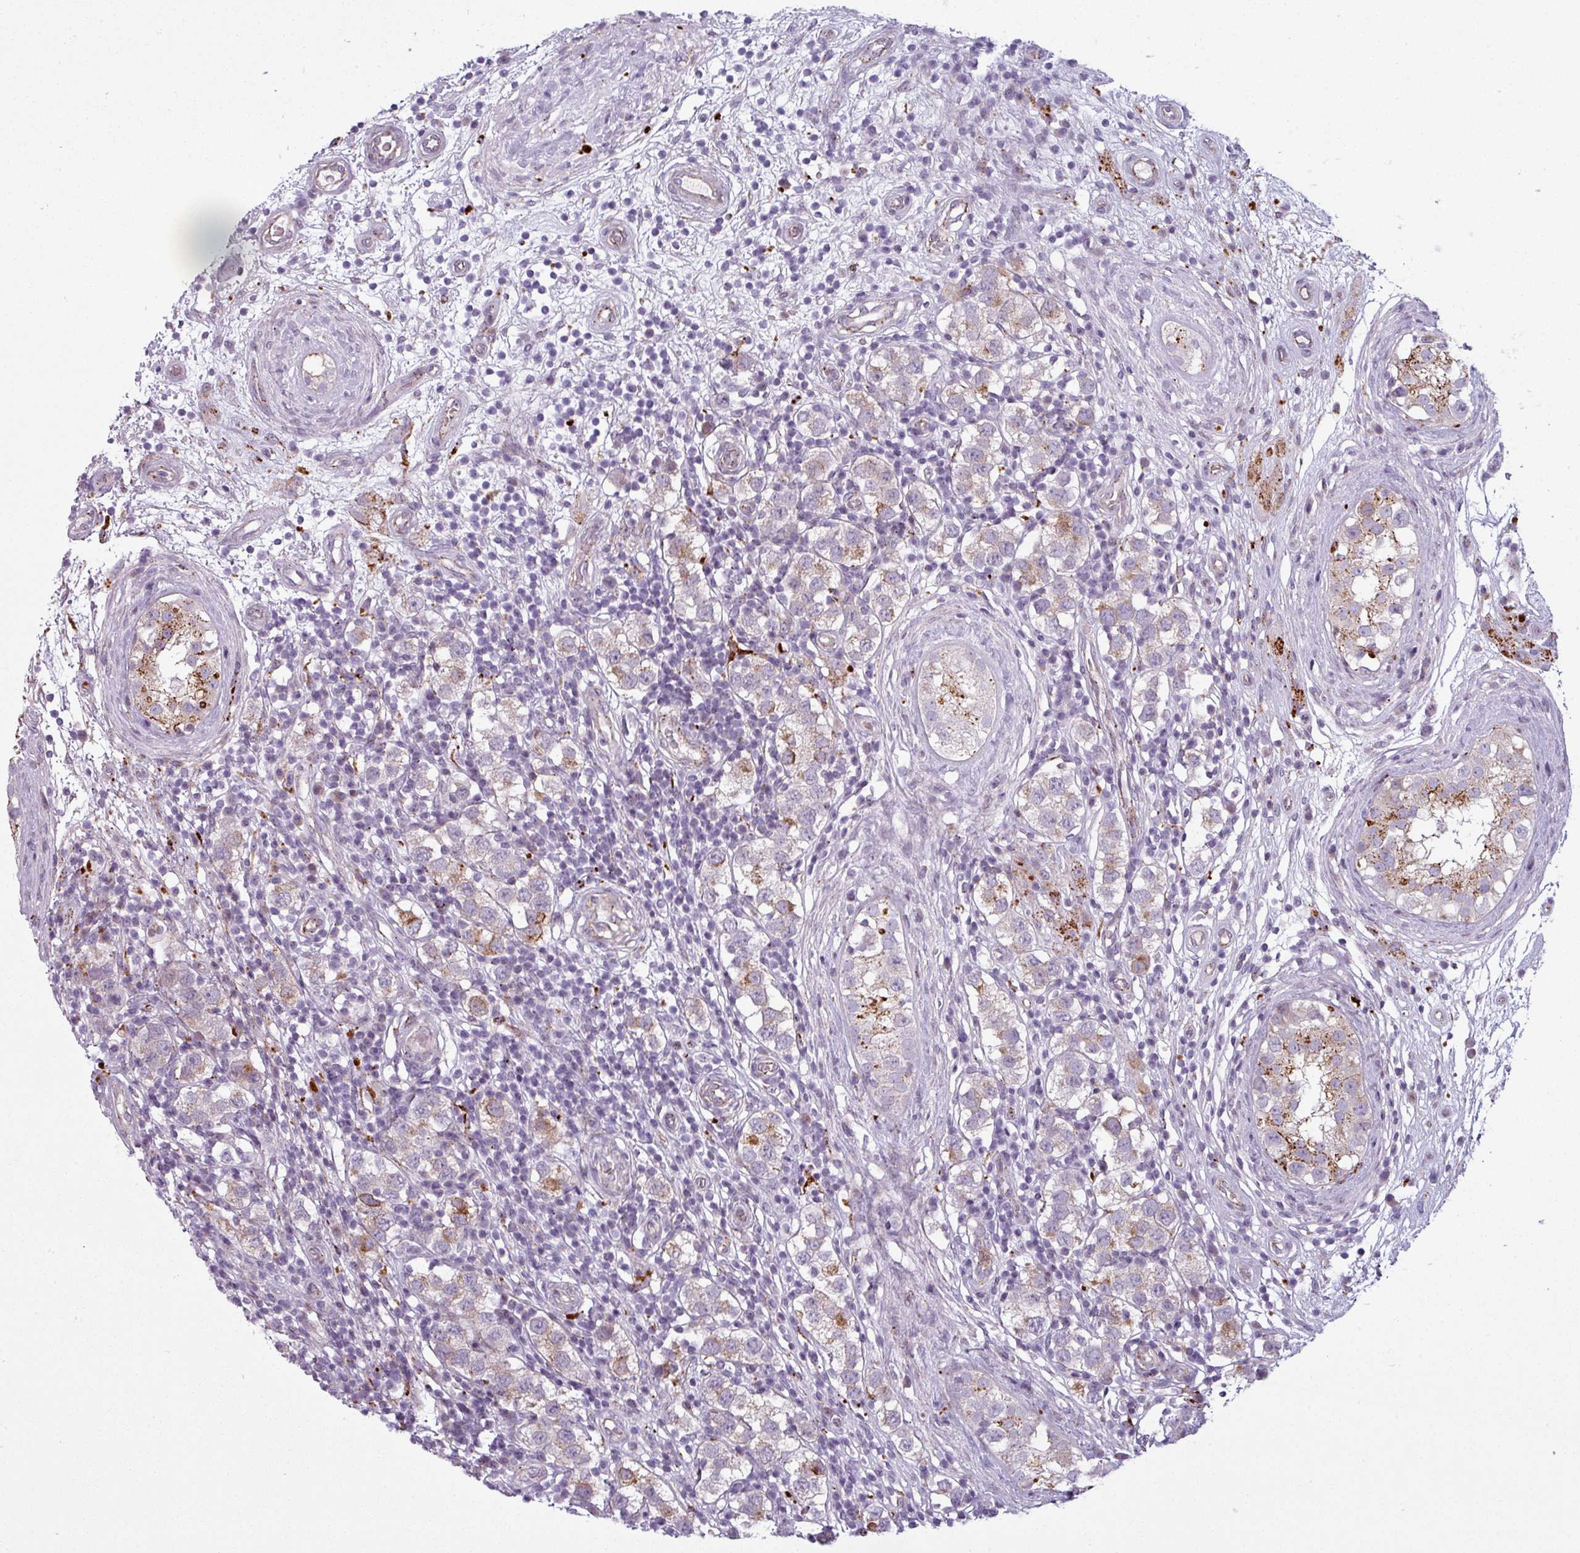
{"staining": {"intensity": "moderate", "quantity": "<25%", "location": "cytoplasmic/membranous"}, "tissue": "testis cancer", "cell_type": "Tumor cells", "image_type": "cancer", "snomed": [{"axis": "morphology", "description": "Seminoma, NOS"}, {"axis": "topography", "description": "Testis"}], "caption": "About <25% of tumor cells in human testis cancer (seminoma) exhibit moderate cytoplasmic/membranous protein staining as visualized by brown immunohistochemical staining.", "gene": "MAP7D2", "patient": {"sex": "male", "age": 34}}